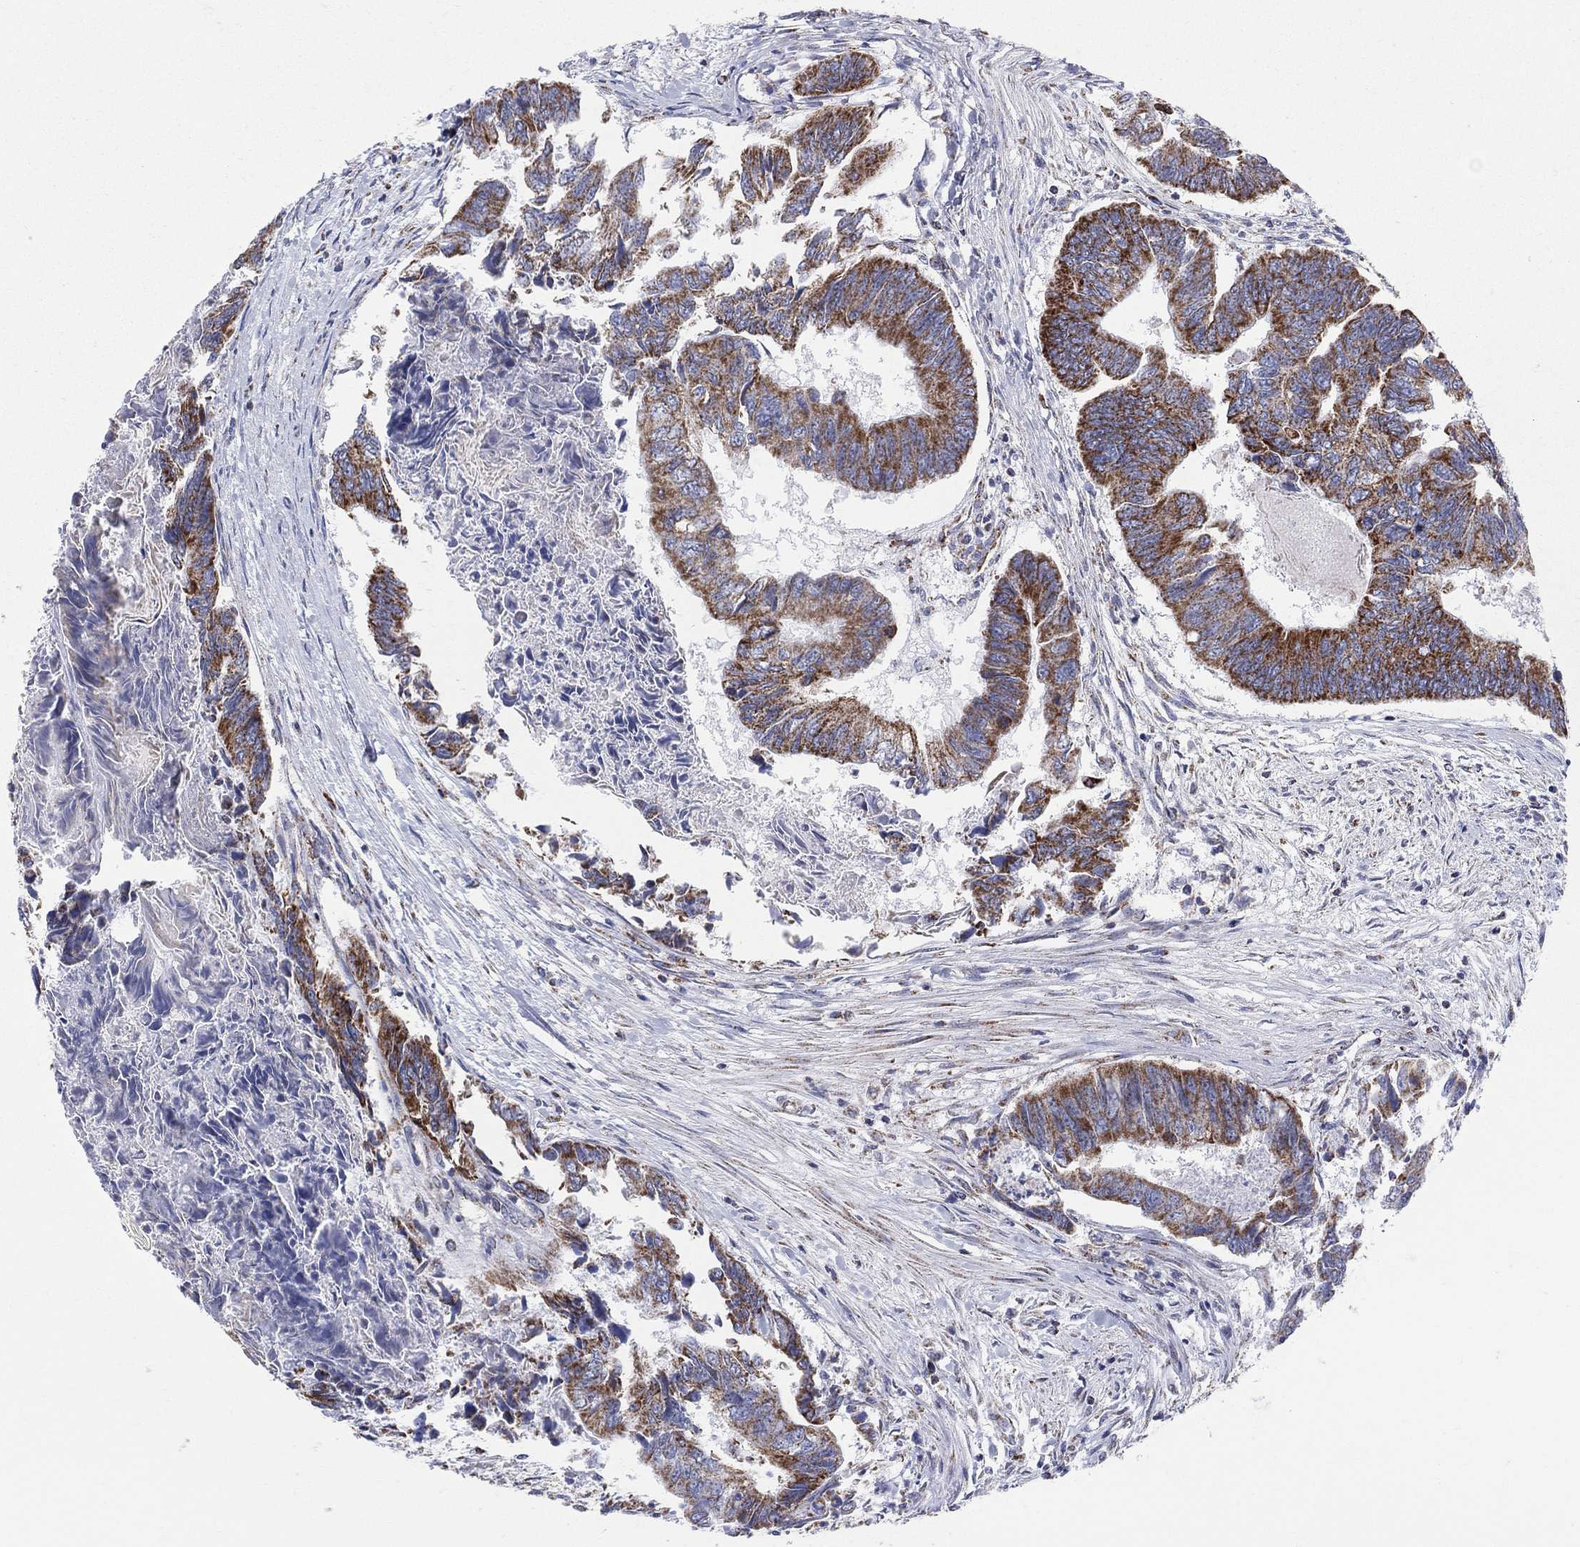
{"staining": {"intensity": "moderate", "quantity": "25%-75%", "location": "cytoplasmic/membranous"}, "tissue": "colorectal cancer", "cell_type": "Tumor cells", "image_type": "cancer", "snomed": [{"axis": "morphology", "description": "Adenocarcinoma, NOS"}, {"axis": "topography", "description": "Colon"}], "caption": "Immunohistochemical staining of colorectal cancer (adenocarcinoma) reveals medium levels of moderate cytoplasmic/membranous positivity in about 25%-75% of tumor cells.", "gene": "KISS1R", "patient": {"sex": "female", "age": 65}}